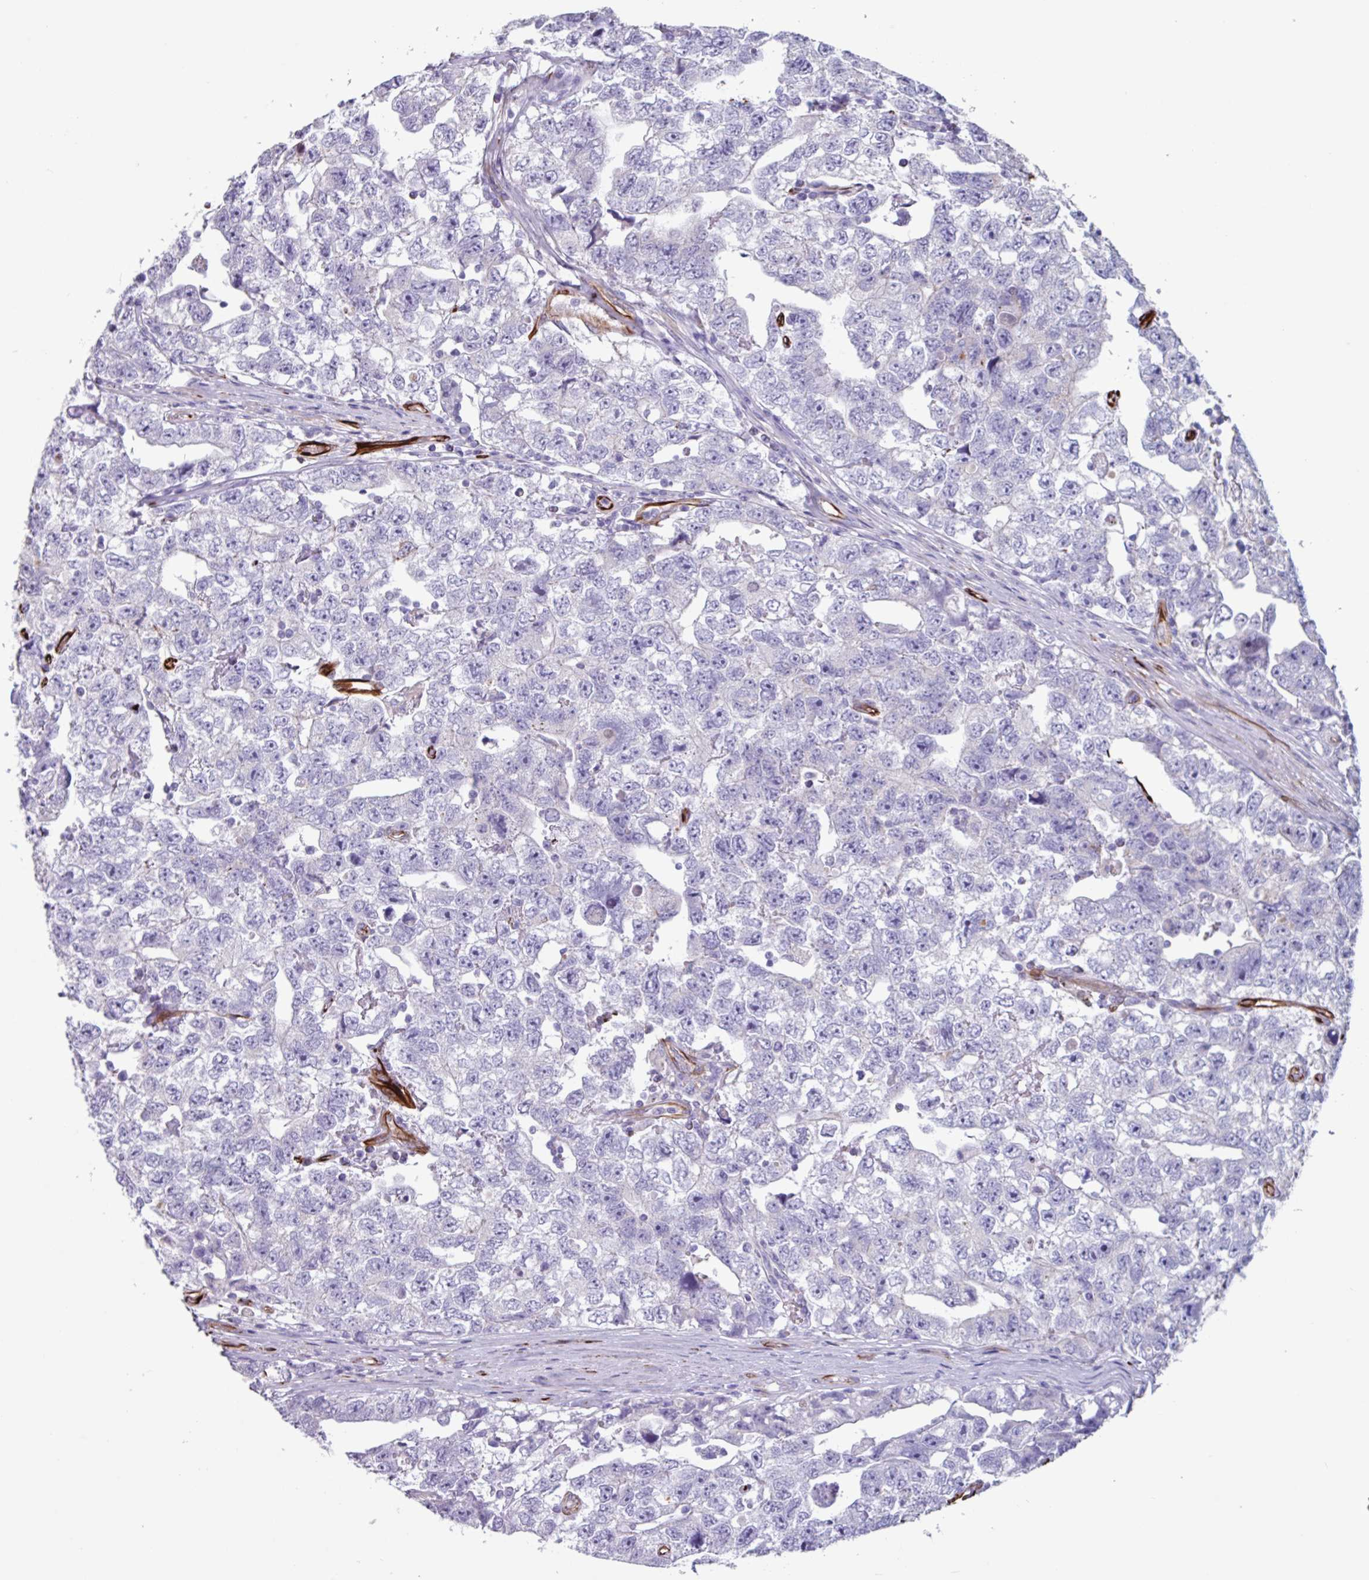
{"staining": {"intensity": "negative", "quantity": "none", "location": "none"}, "tissue": "testis cancer", "cell_type": "Tumor cells", "image_type": "cancer", "snomed": [{"axis": "morphology", "description": "Carcinoma, Embryonal, NOS"}, {"axis": "topography", "description": "Testis"}], "caption": "Immunohistochemistry (IHC) micrograph of neoplastic tissue: human testis cancer (embryonal carcinoma) stained with DAB (3,3'-diaminobenzidine) reveals no significant protein expression in tumor cells. Nuclei are stained in blue.", "gene": "BTD", "patient": {"sex": "male", "age": 22}}